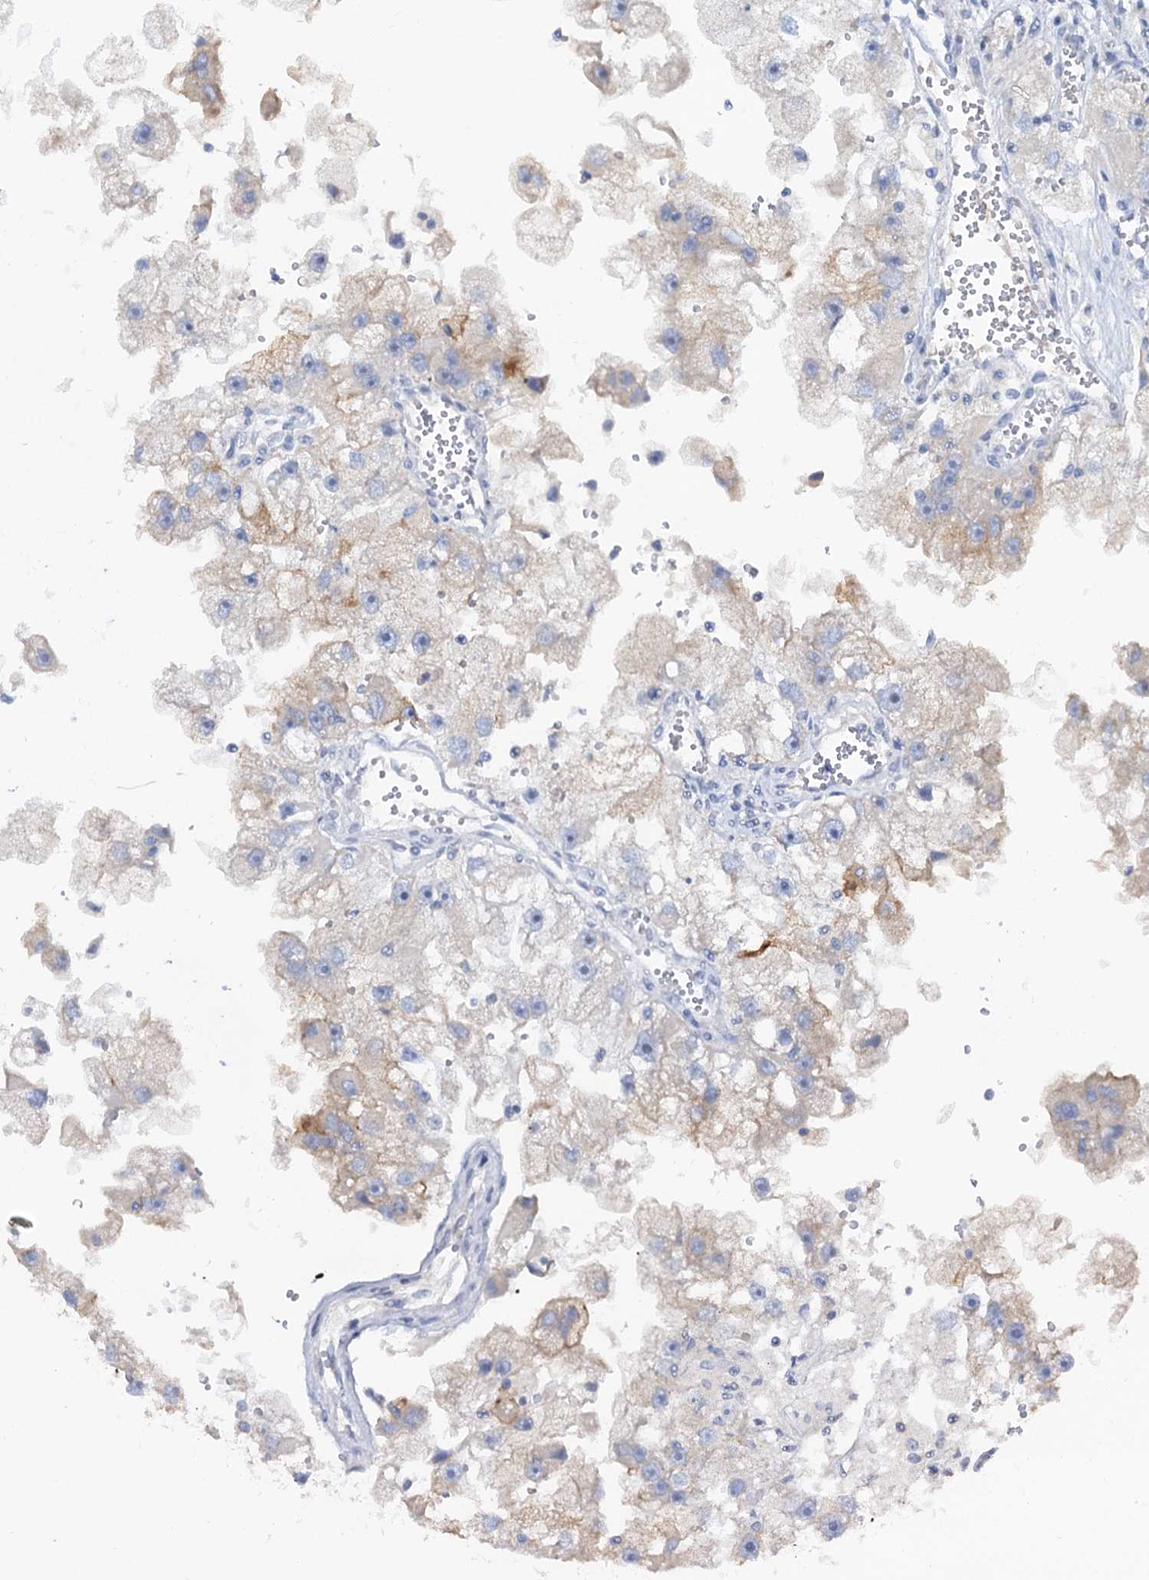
{"staining": {"intensity": "weak", "quantity": "<25%", "location": "cytoplasmic/membranous"}, "tissue": "renal cancer", "cell_type": "Tumor cells", "image_type": "cancer", "snomed": [{"axis": "morphology", "description": "Adenocarcinoma, NOS"}, {"axis": "topography", "description": "Kidney"}], "caption": "An IHC histopathology image of renal cancer is shown. There is no staining in tumor cells of renal cancer.", "gene": "PLLP", "patient": {"sex": "male", "age": 63}}